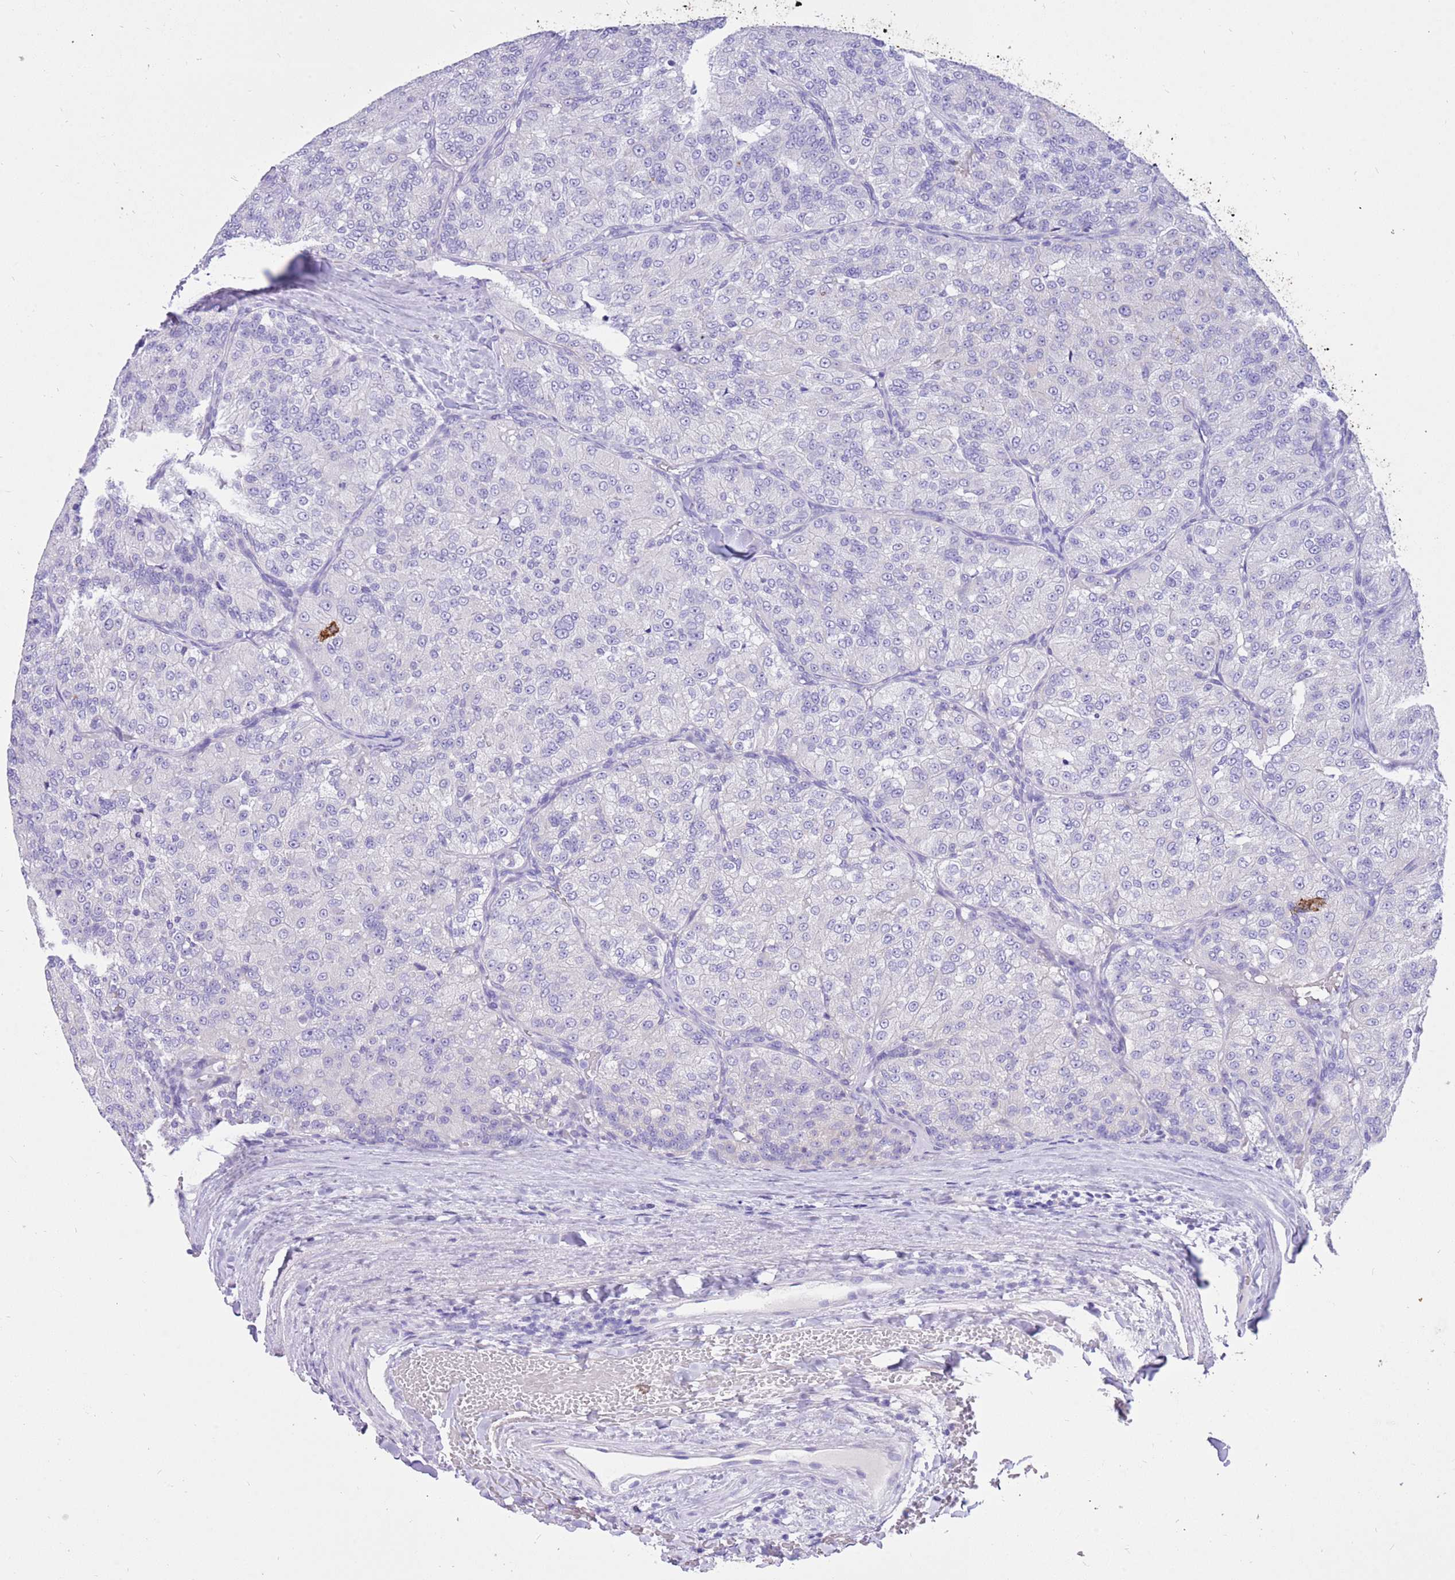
{"staining": {"intensity": "negative", "quantity": "none", "location": "none"}, "tissue": "renal cancer", "cell_type": "Tumor cells", "image_type": "cancer", "snomed": [{"axis": "morphology", "description": "Adenocarcinoma, NOS"}, {"axis": "topography", "description": "Kidney"}], "caption": "A high-resolution histopathology image shows immunohistochemistry staining of renal cancer (adenocarcinoma), which reveals no significant positivity in tumor cells.", "gene": "R3HDM4", "patient": {"sex": "female", "age": 63}}